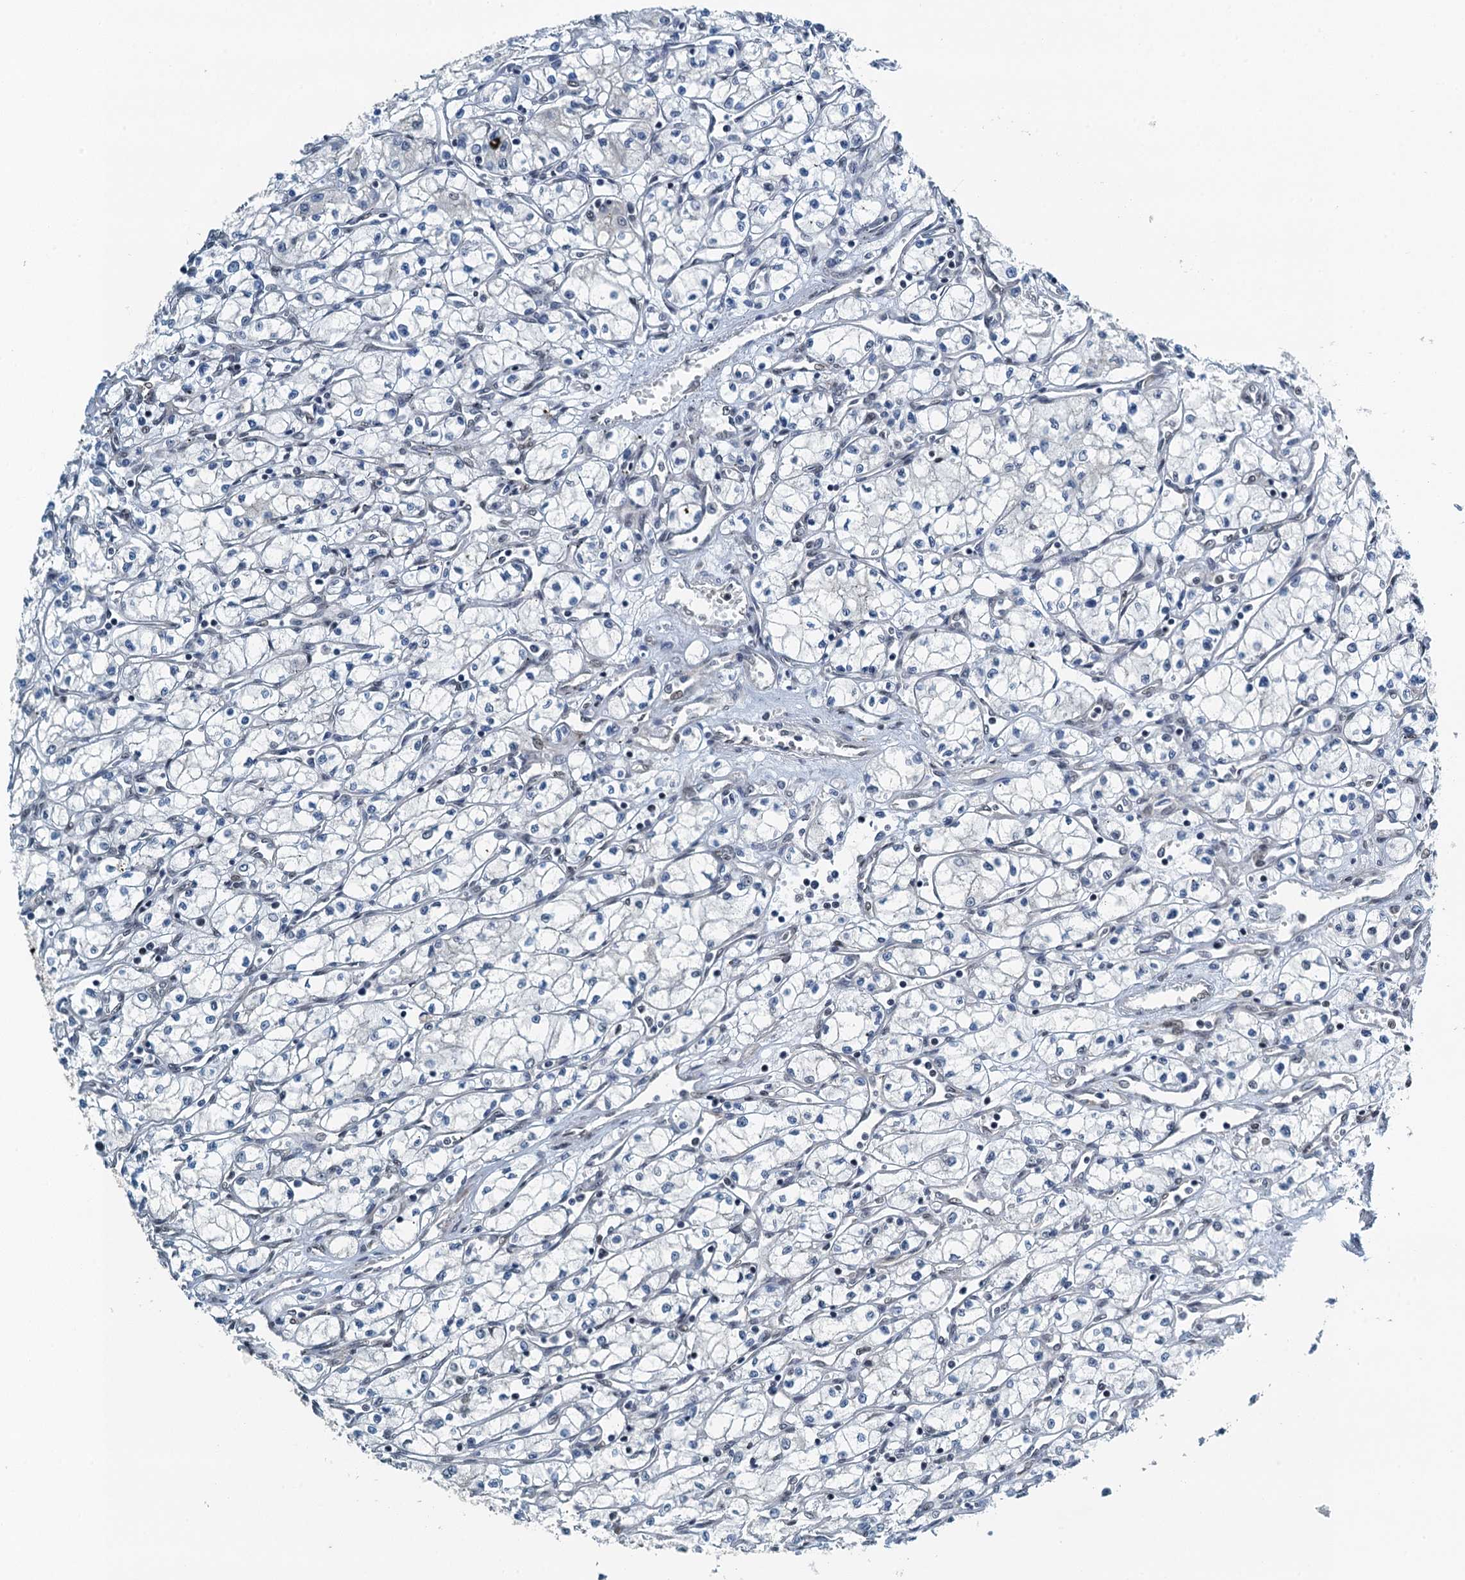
{"staining": {"intensity": "negative", "quantity": "none", "location": "none"}, "tissue": "renal cancer", "cell_type": "Tumor cells", "image_type": "cancer", "snomed": [{"axis": "morphology", "description": "Adenocarcinoma, NOS"}, {"axis": "topography", "description": "Kidney"}], "caption": "The micrograph reveals no significant staining in tumor cells of renal cancer.", "gene": "MTA3", "patient": {"sex": "male", "age": 59}}